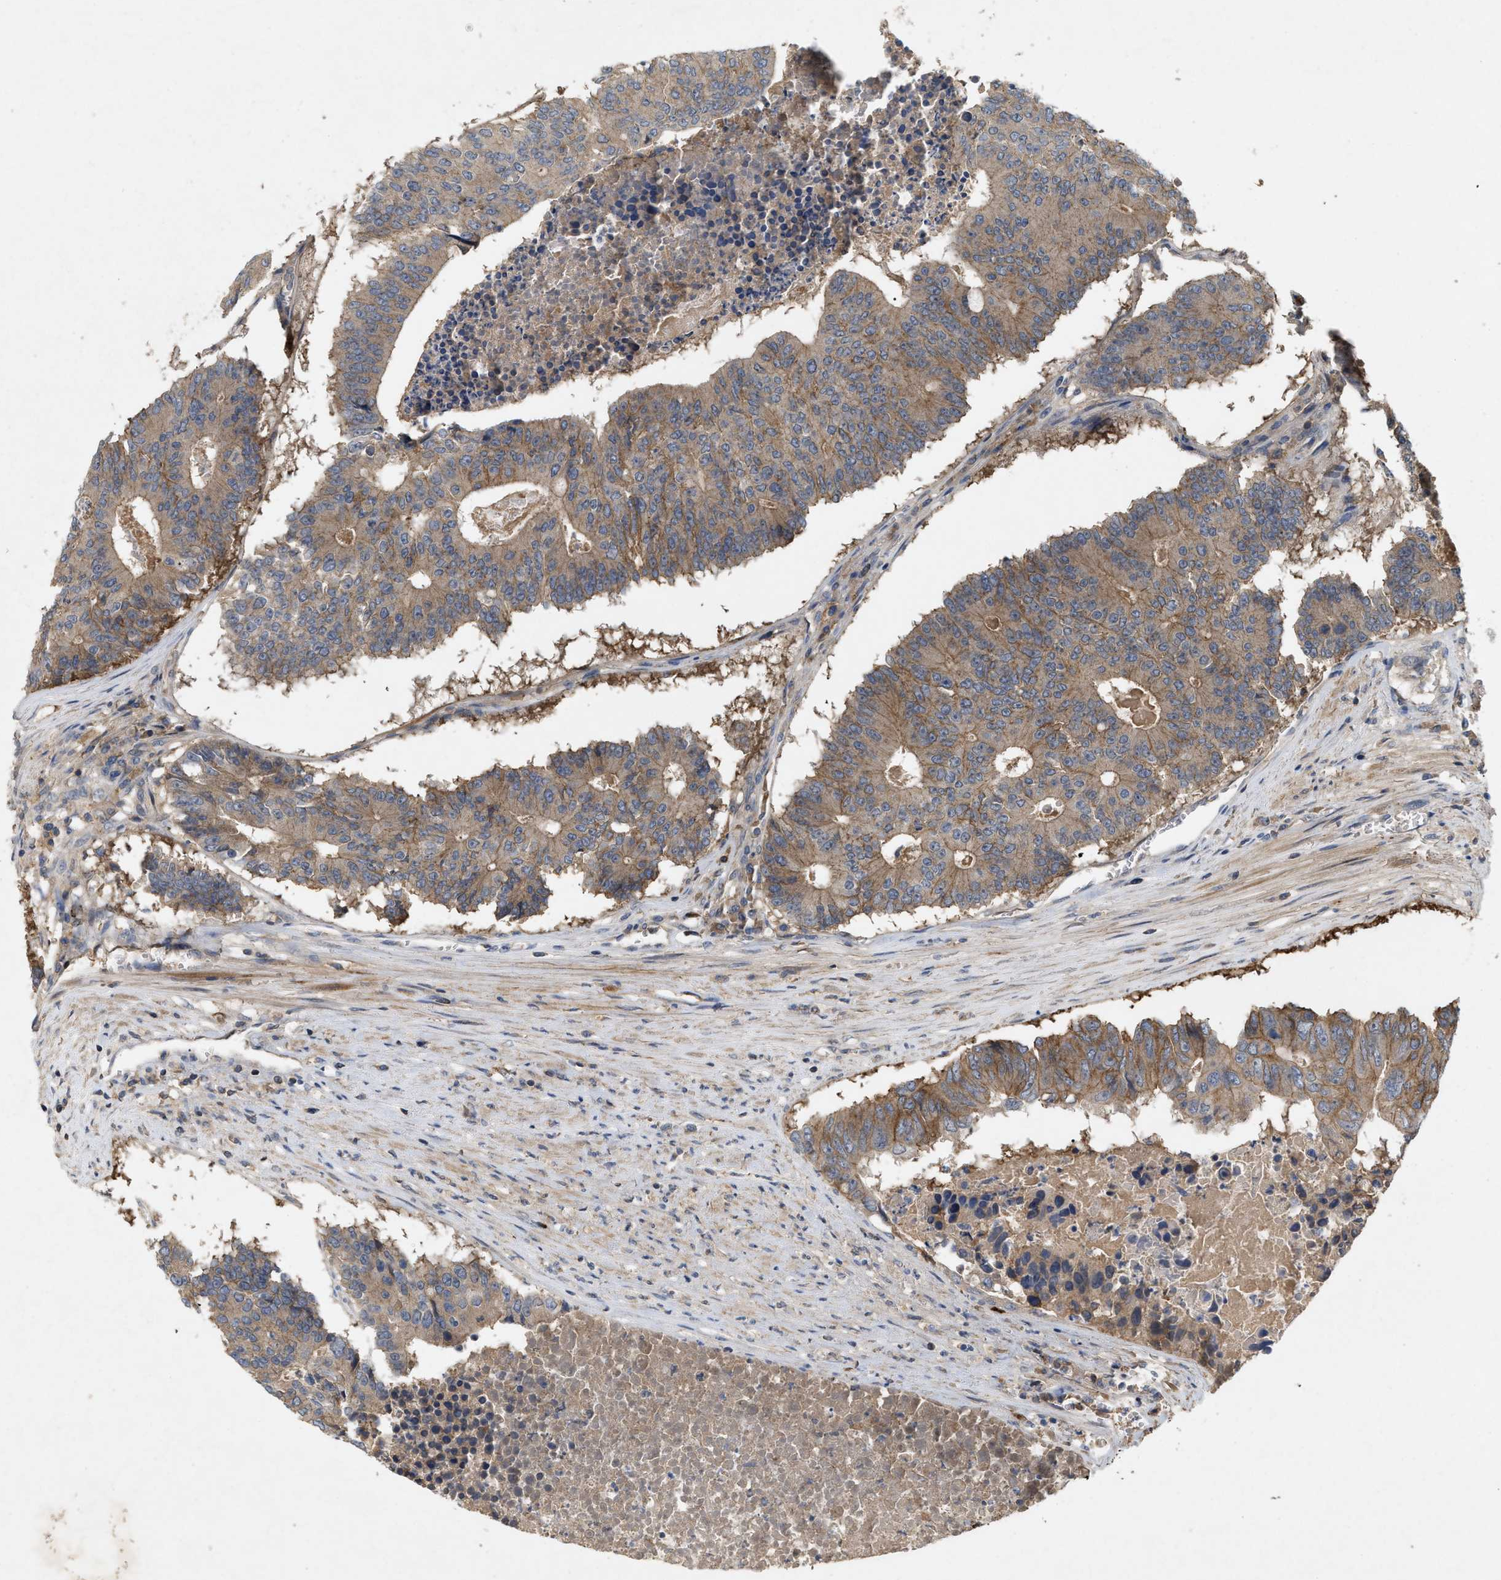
{"staining": {"intensity": "moderate", "quantity": ">75%", "location": "cytoplasmic/membranous"}, "tissue": "colorectal cancer", "cell_type": "Tumor cells", "image_type": "cancer", "snomed": [{"axis": "morphology", "description": "Adenocarcinoma, NOS"}, {"axis": "topography", "description": "Colon"}], "caption": "Immunohistochemistry (IHC) of colorectal cancer exhibits medium levels of moderate cytoplasmic/membranous positivity in about >75% of tumor cells.", "gene": "LPAR2", "patient": {"sex": "male", "age": 87}}